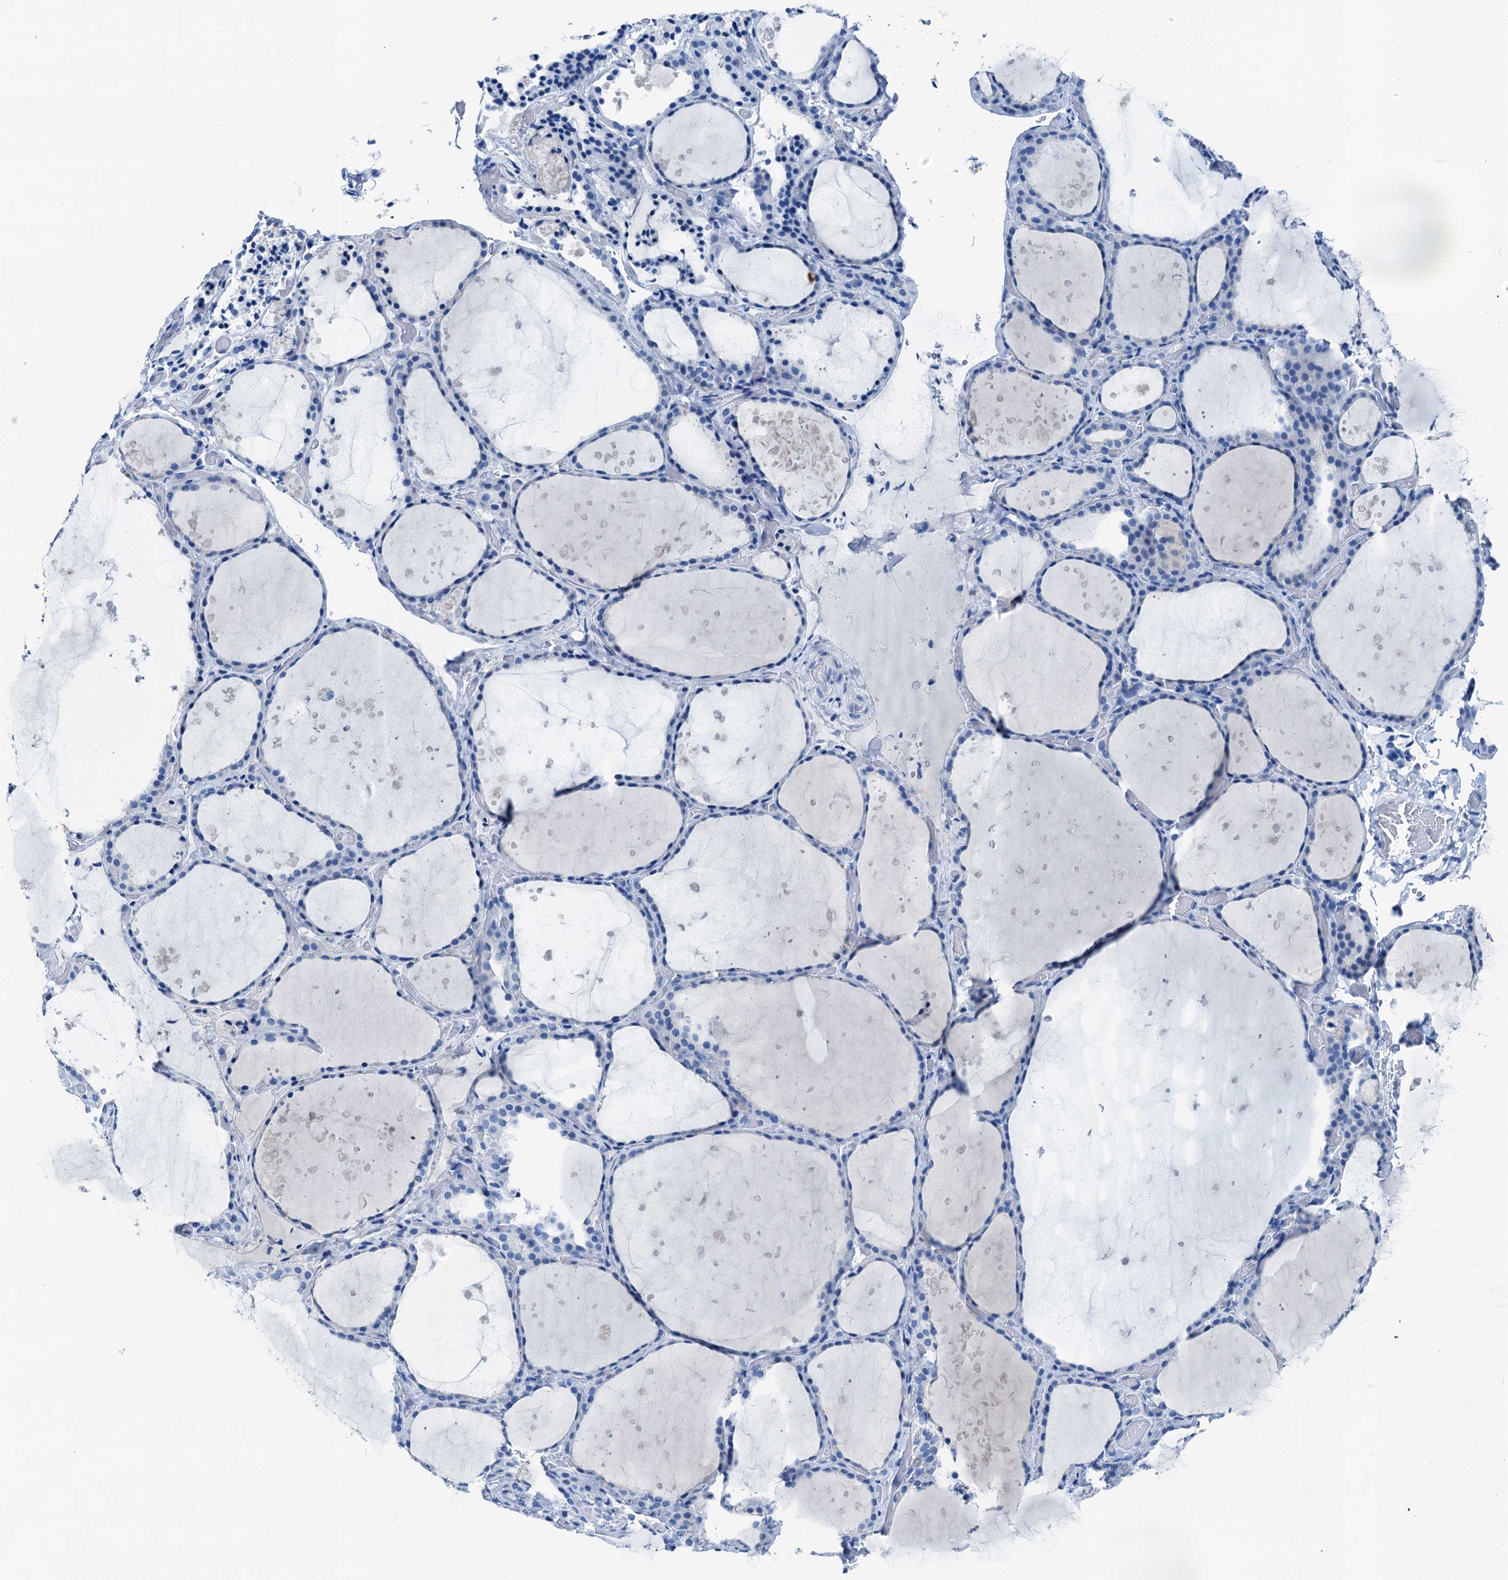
{"staining": {"intensity": "negative", "quantity": "none", "location": "none"}, "tissue": "thyroid gland", "cell_type": "Glandular cells", "image_type": "normal", "snomed": [{"axis": "morphology", "description": "Normal tissue, NOS"}, {"axis": "topography", "description": "Thyroid gland"}], "caption": "The photomicrograph demonstrates no significant positivity in glandular cells of thyroid gland. Nuclei are stained in blue.", "gene": "CBLN3", "patient": {"sex": "female", "age": 44}}